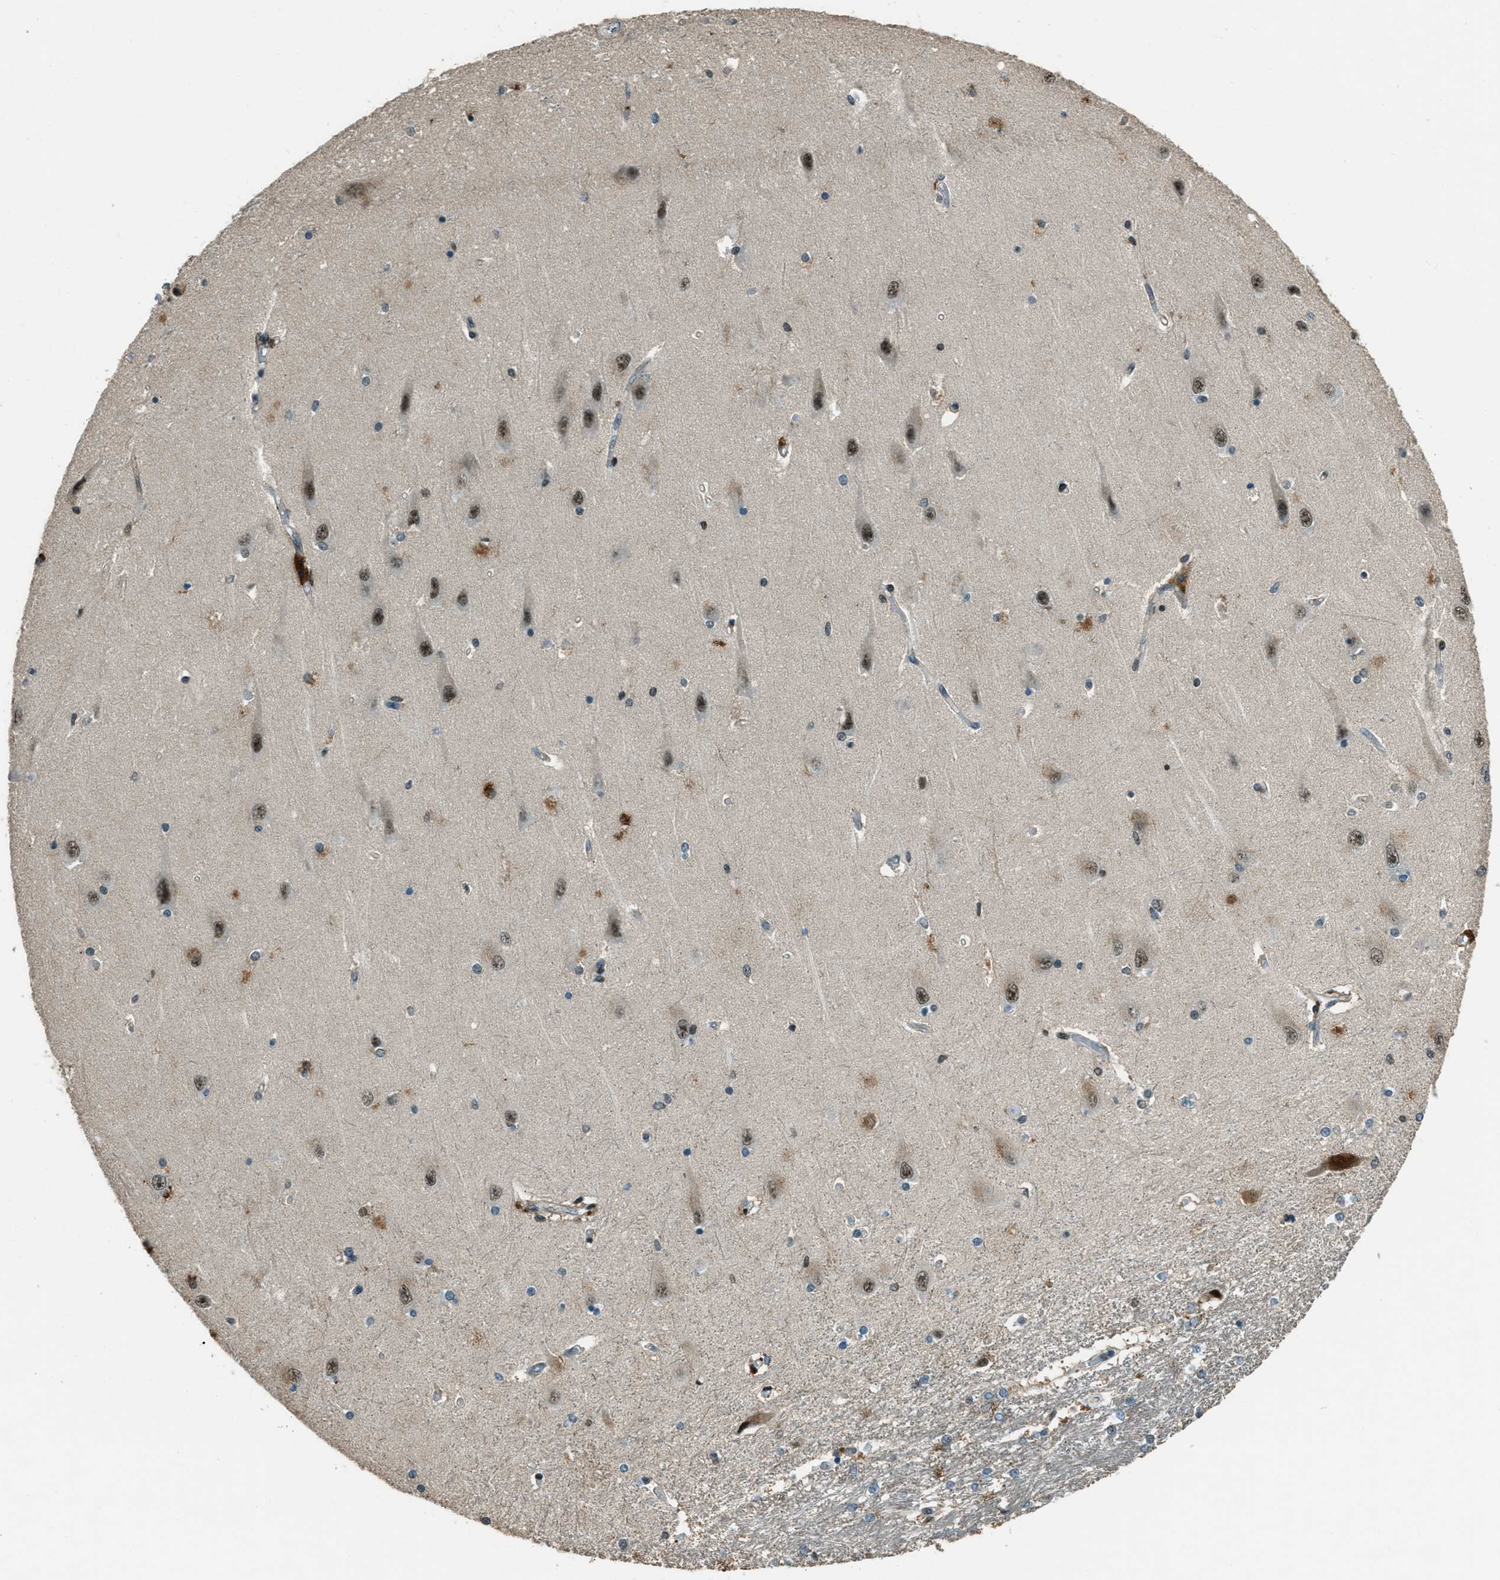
{"staining": {"intensity": "moderate", "quantity": "25%-75%", "location": "nuclear"}, "tissue": "hippocampus", "cell_type": "Glial cells", "image_type": "normal", "snomed": [{"axis": "morphology", "description": "Normal tissue, NOS"}, {"axis": "topography", "description": "Hippocampus"}], "caption": "Normal hippocampus shows moderate nuclear staining in about 25%-75% of glial cells, visualized by immunohistochemistry.", "gene": "TARDBP", "patient": {"sex": "male", "age": 45}}